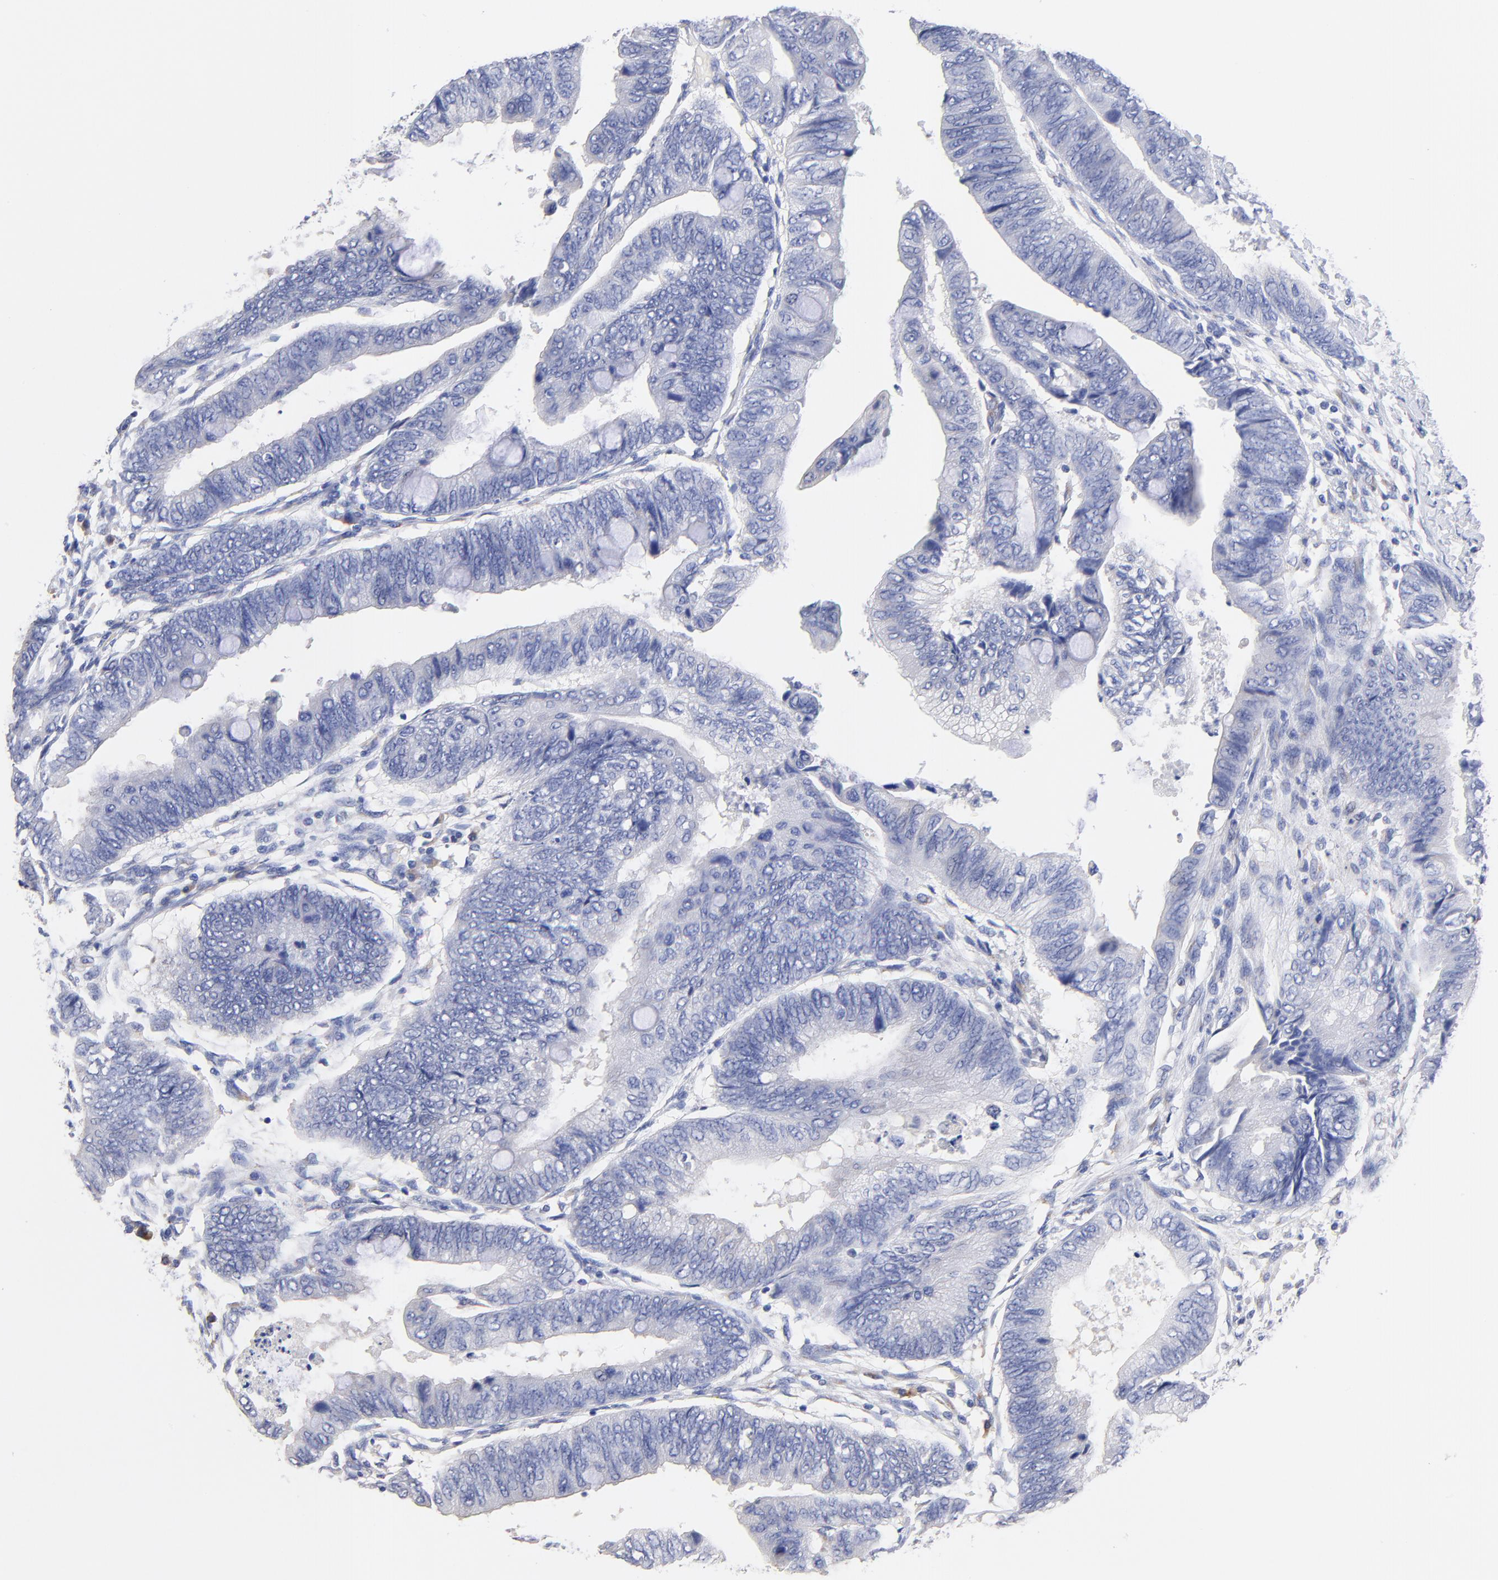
{"staining": {"intensity": "negative", "quantity": "none", "location": "none"}, "tissue": "colorectal cancer", "cell_type": "Tumor cells", "image_type": "cancer", "snomed": [{"axis": "morphology", "description": "Normal tissue, NOS"}, {"axis": "morphology", "description": "Adenocarcinoma, NOS"}, {"axis": "topography", "description": "Rectum"}, {"axis": "topography", "description": "Peripheral nerve tissue"}], "caption": "A histopathology image of colorectal adenocarcinoma stained for a protein reveals no brown staining in tumor cells. (Immunohistochemistry (ihc), brightfield microscopy, high magnification).", "gene": "LAX1", "patient": {"sex": "male", "age": 92}}